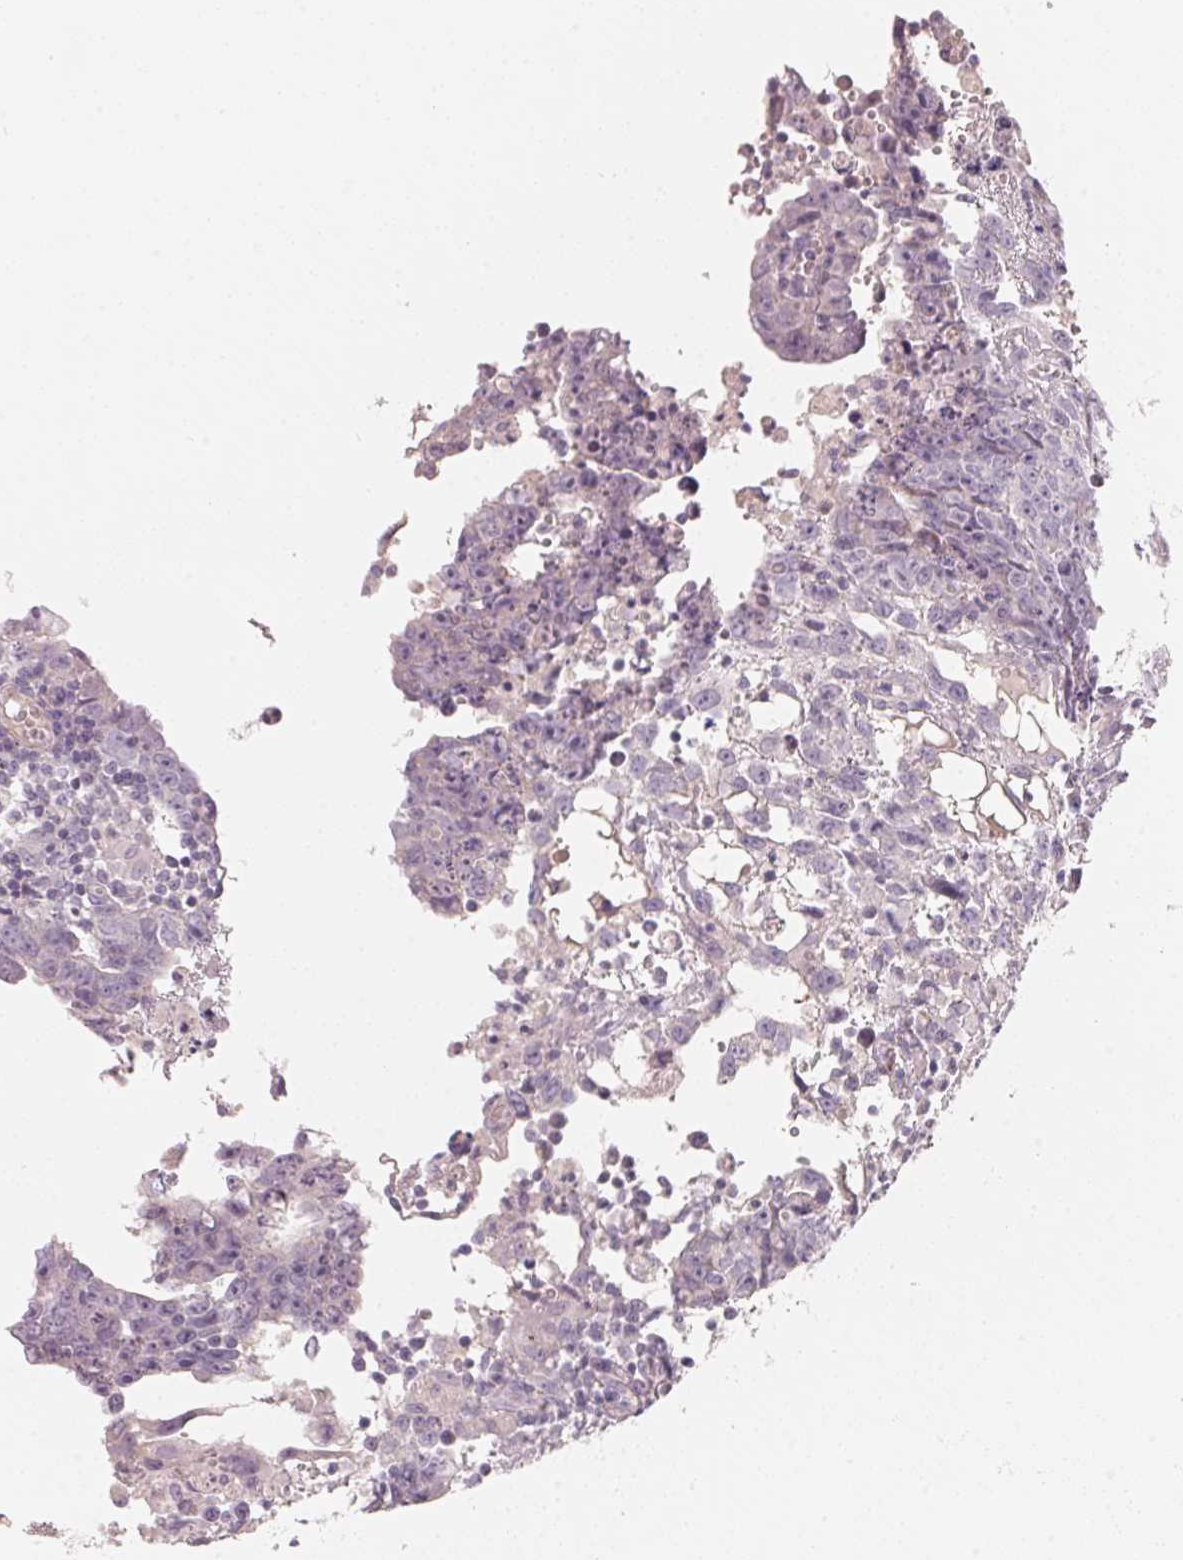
{"staining": {"intensity": "negative", "quantity": "none", "location": "none"}, "tissue": "testis cancer", "cell_type": "Tumor cells", "image_type": "cancer", "snomed": [{"axis": "morphology", "description": "Carcinoma, Embryonal, NOS"}, {"axis": "topography", "description": "Testis"}], "caption": "High magnification brightfield microscopy of testis cancer (embryonal carcinoma) stained with DAB (3,3'-diaminobenzidine) (brown) and counterstained with hematoxylin (blue): tumor cells show no significant expression. (IHC, brightfield microscopy, high magnification).", "gene": "TP53AIP1", "patient": {"sex": "male", "age": 22}}